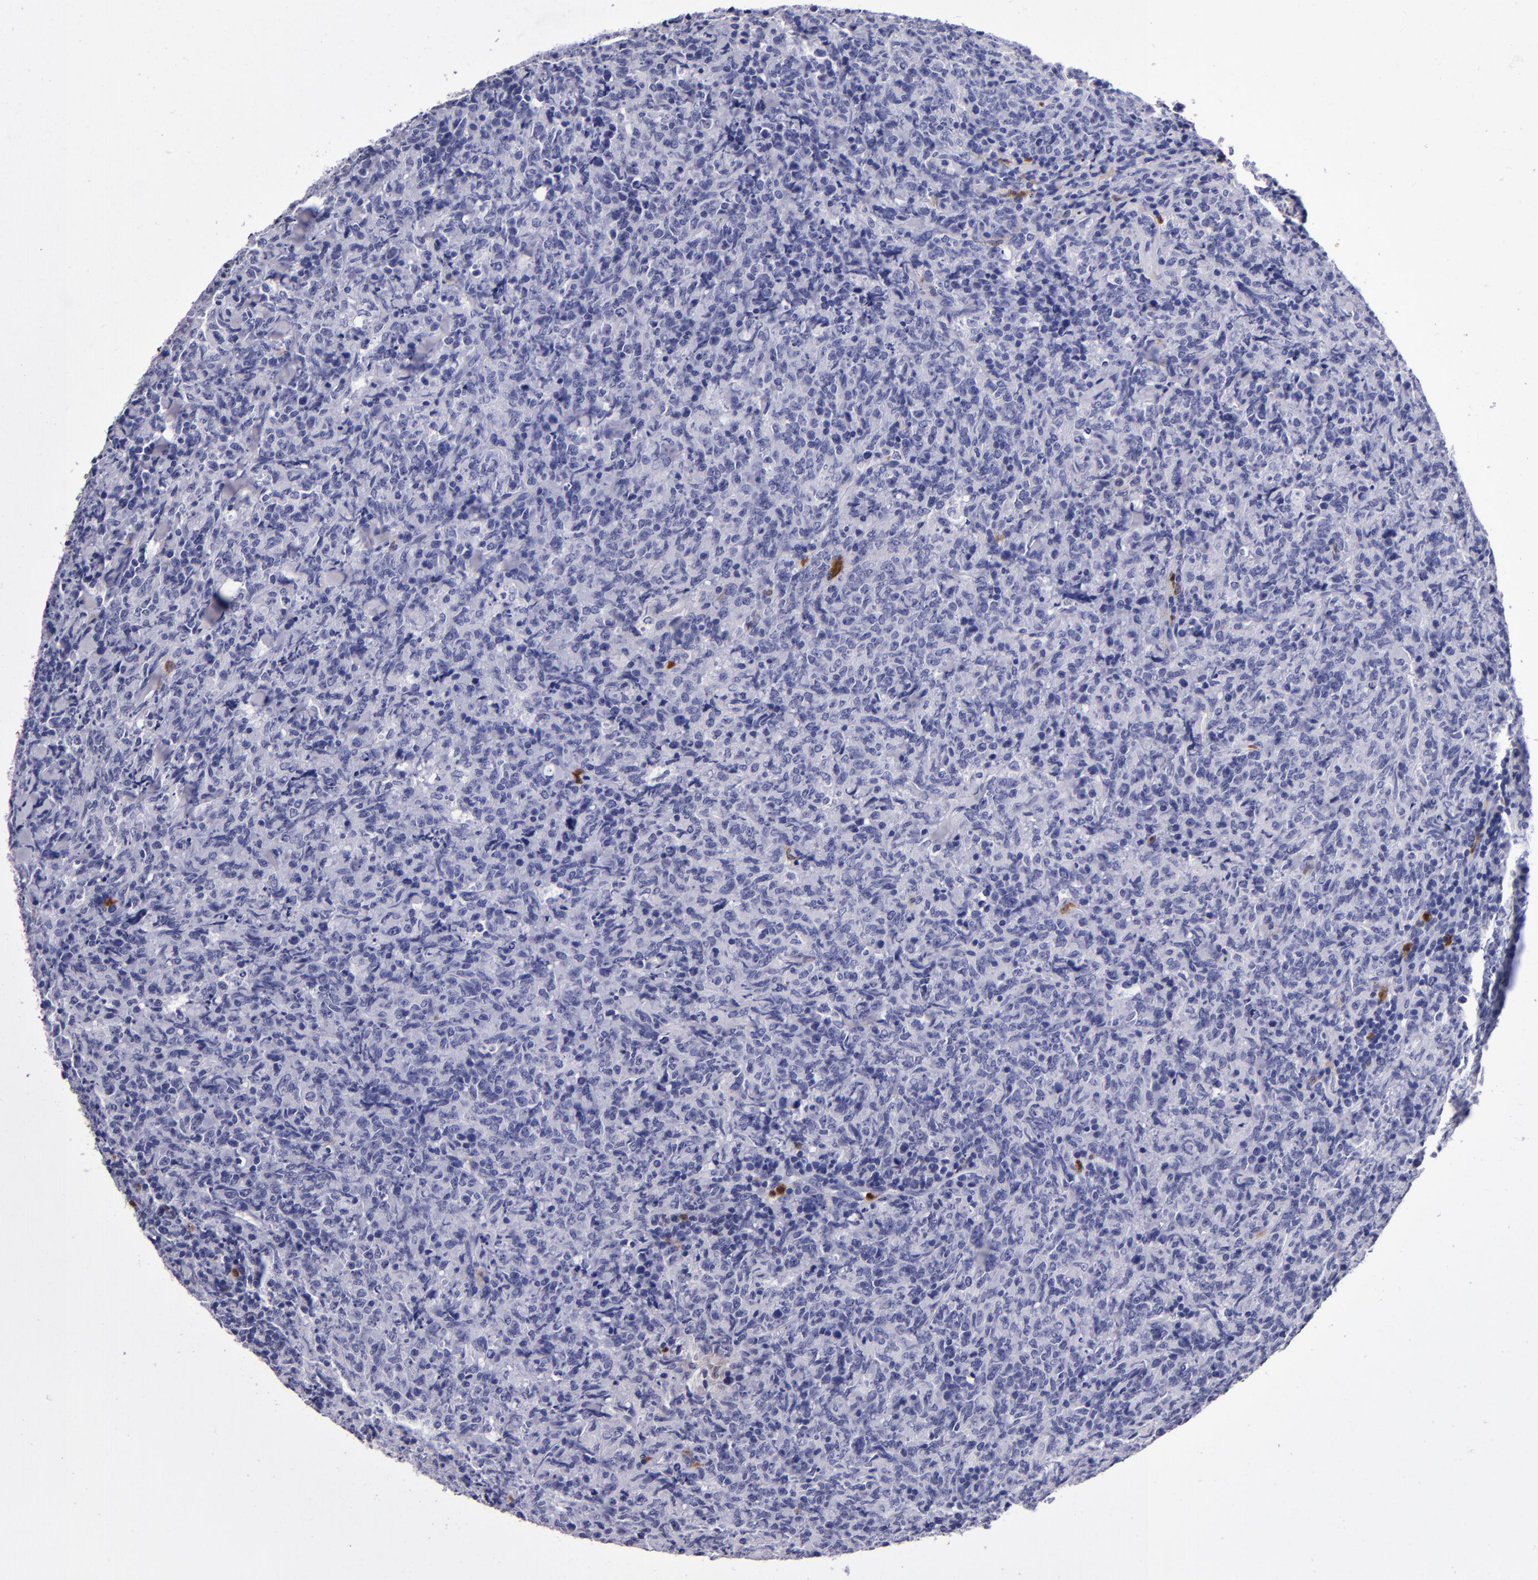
{"staining": {"intensity": "strong", "quantity": "<25%", "location": "cytoplasmic/membranous,nuclear"}, "tissue": "lymphoma", "cell_type": "Tumor cells", "image_type": "cancer", "snomed": [{"axis": "morphology", "description": "Malignant lymphoma, non-Hodgkin's type, High grade"}, {"axis": "topography", "description": "Tonsil"}], "caption": "An immunohistochemistry (IHC) image of tumor tissue is shown. Protein staining in brown highlights strong cytoplasmic/membranous and nuclear positivity in high-grade malignant lymphoma, non-Hodgkin's type within tumor cells. Using DAB (3,3'-diaminobenzidine) (brown) and hematoxylin (blue) stains, captured at high magnification using brightfield microscopy.", "gene": "S100A8", "patient": {"sex": "female", "age": 36}}